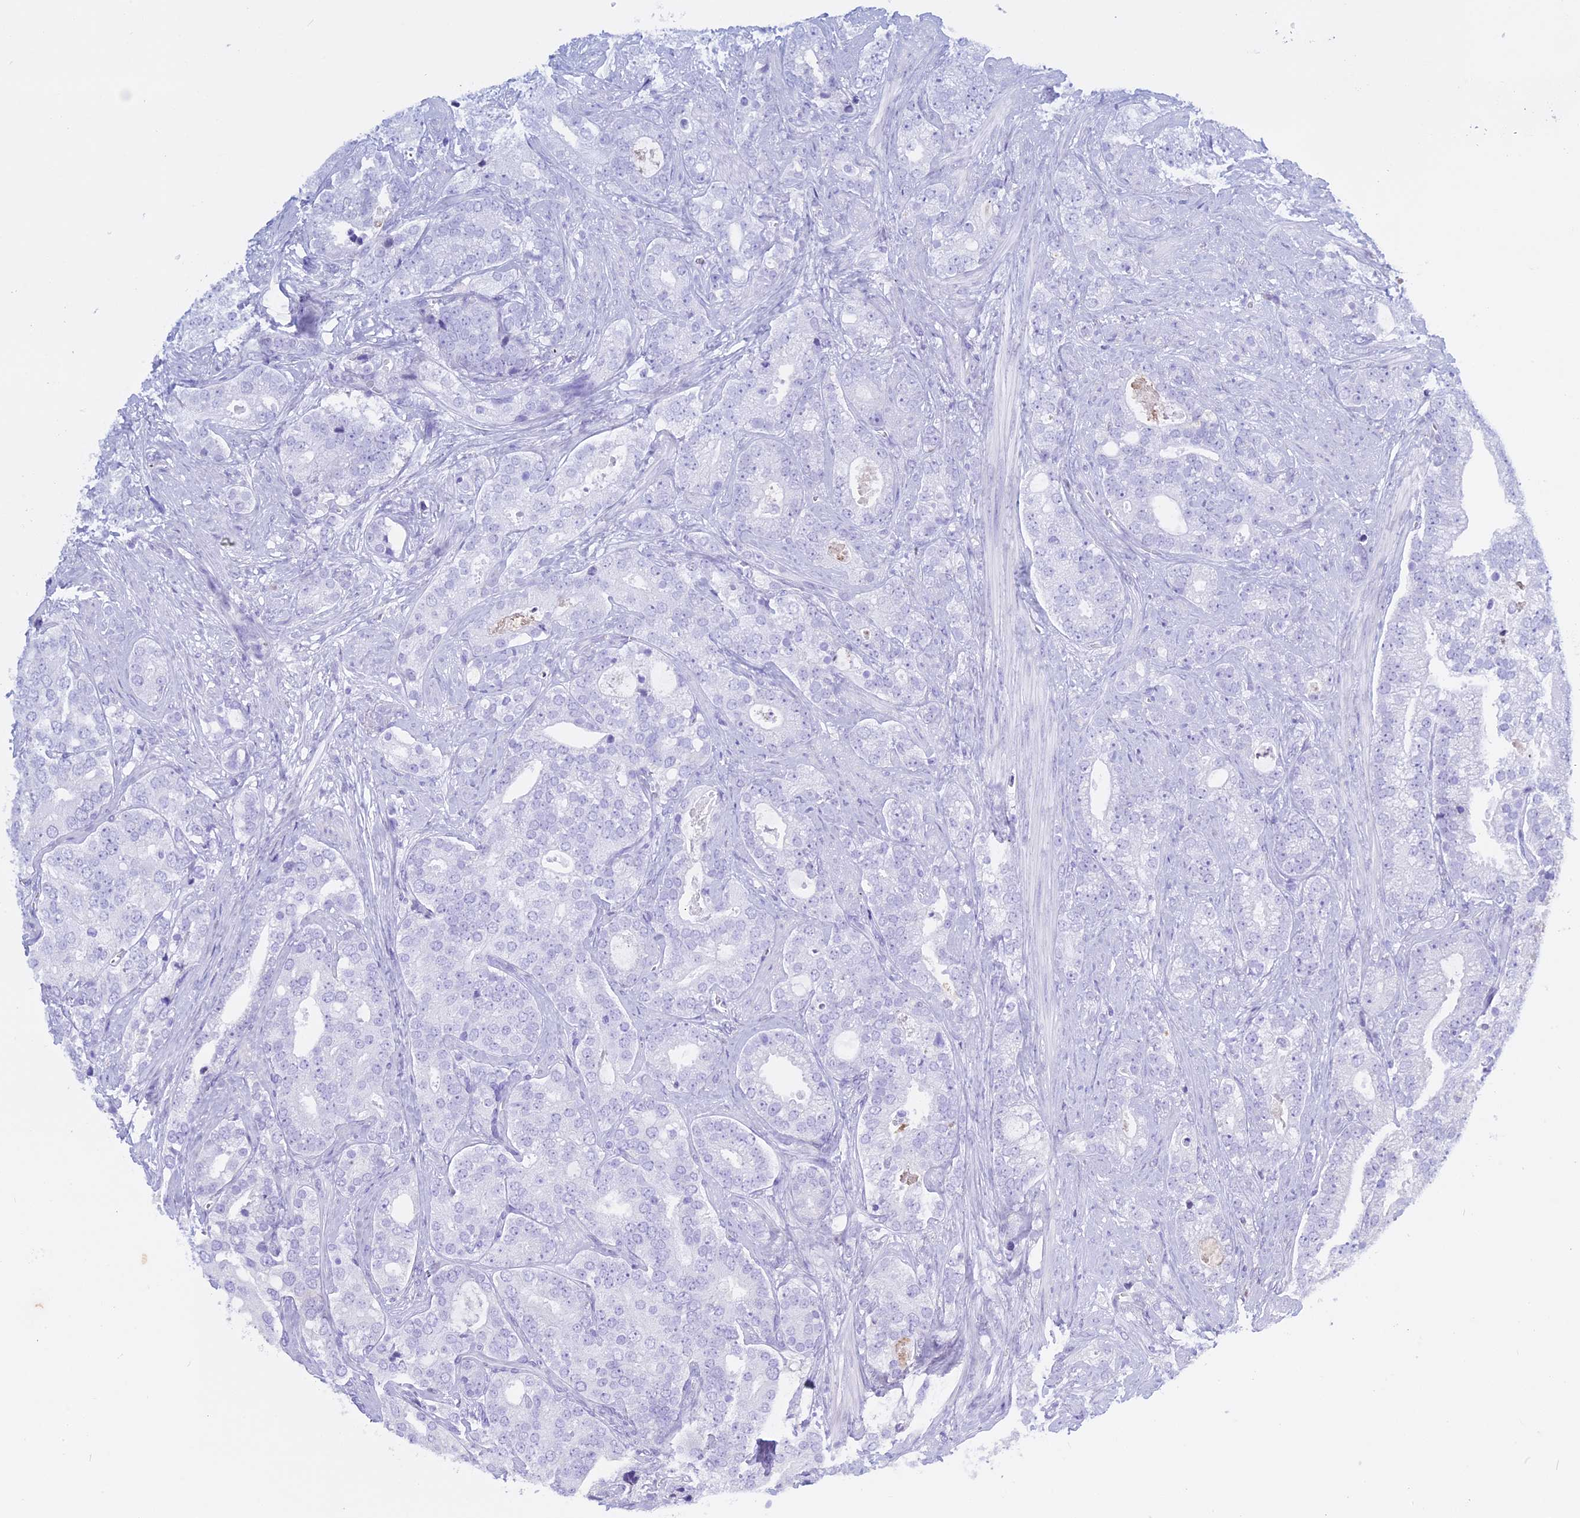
{"staining": {"intensity": "negative", "quantity": "none", "location": "none"}, "tissue": "prostate cancer", "cell_type": "Tumor cells", "image_type": "cancer", "snomed": [{"axis": "morphology", "description": "Adenocarcinoma, High grade"}, {"axis": "topography", "description": "Prostate and seminal vesicle, NOS"}], "caption": "Immunohistochemistry (IHC) image of prostate cancer stained for a protein (brown), which exhibits no positivity in tumor cells. (Brightfield microscopy of DAB (3,3'-diaminobenzidine) IHC at high magnification).", "gene": "KCTD21", "patient": {"sex": "male", "age": 67}}